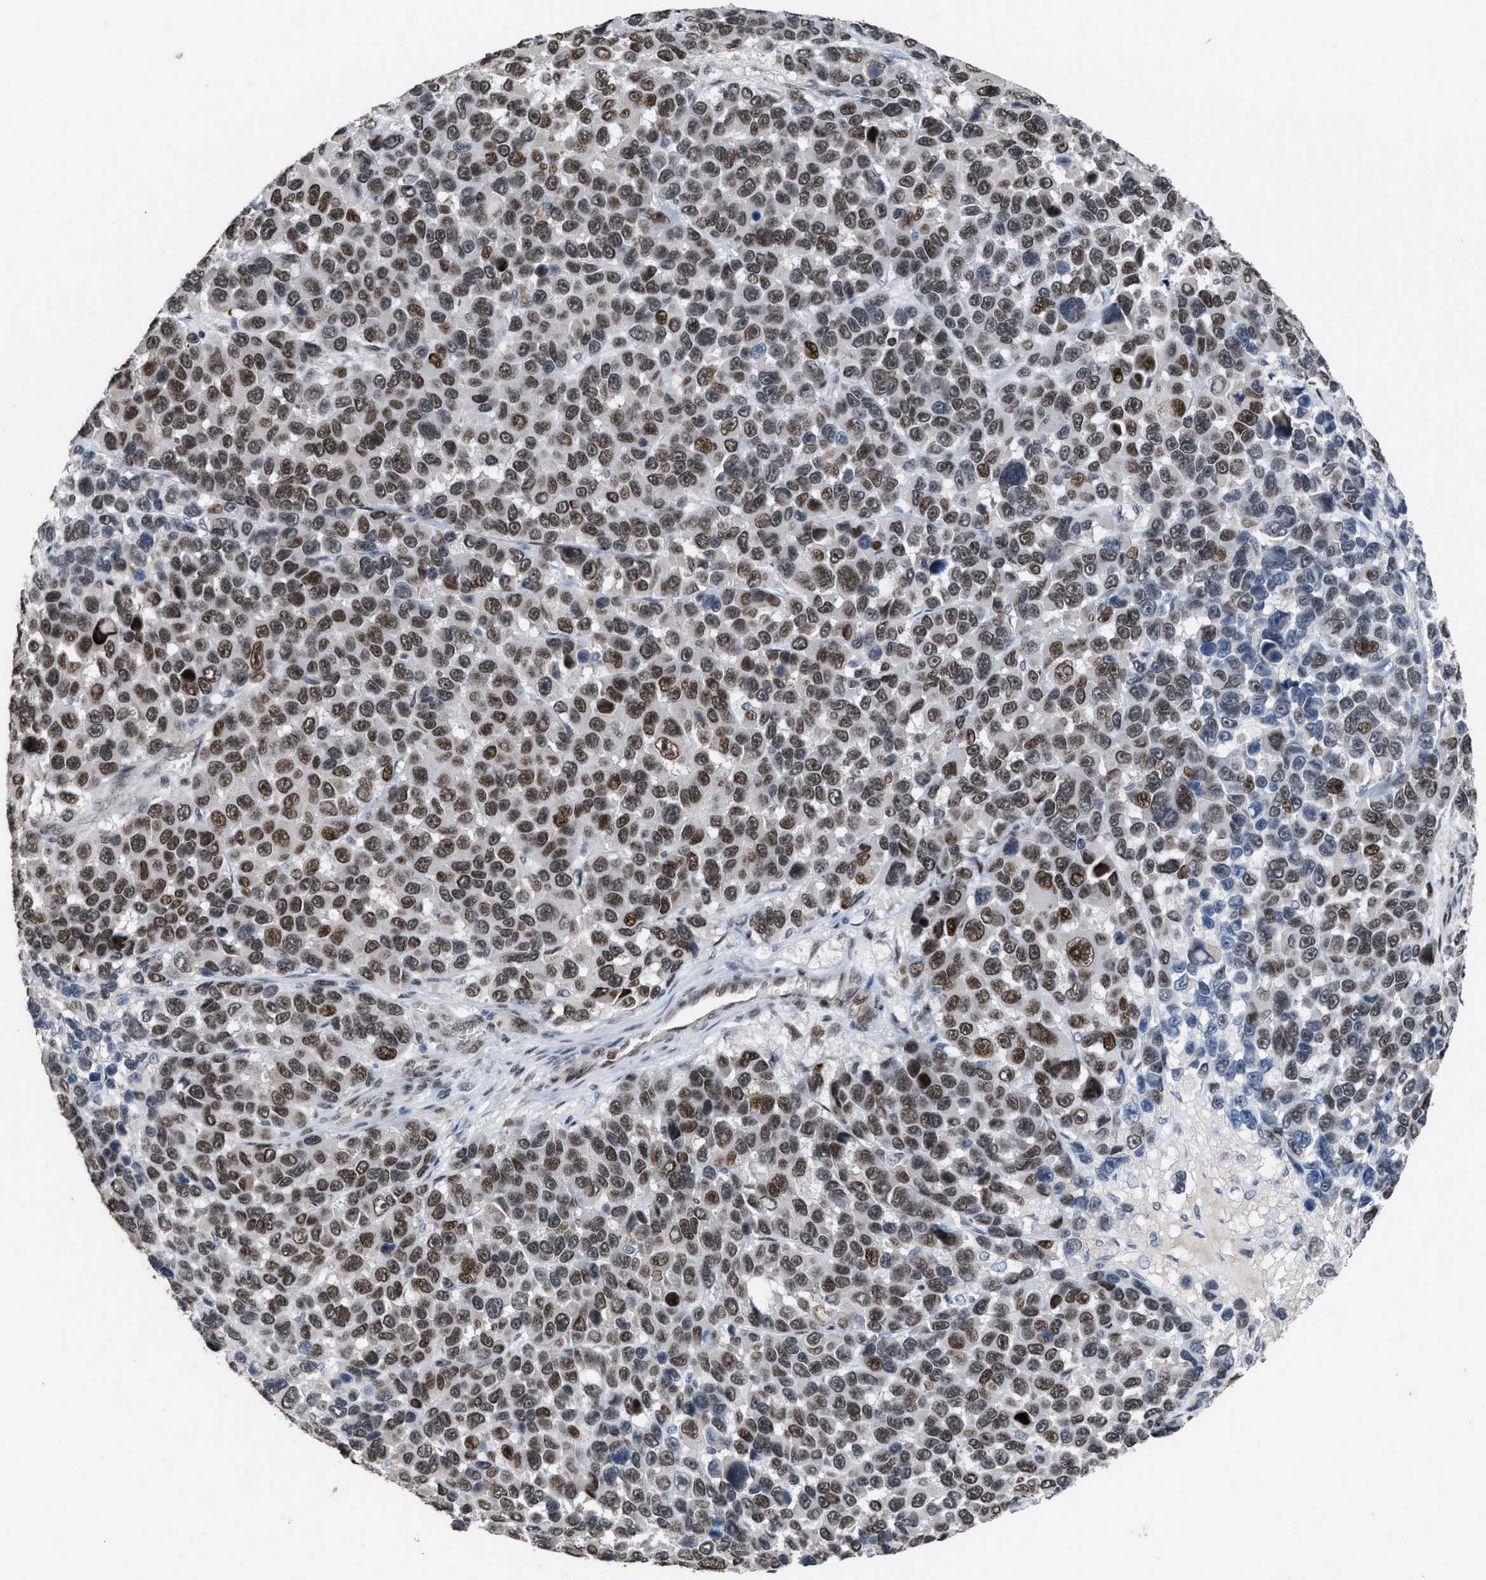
{"staining": {"intensity": "moderate", "quantity": ">75%", "location": "nuclear"}, "tissue": "melanoma", "cell_type": "Tumor cells", "image_type": "cancer", "snomed": [{"axis": "morphology", "description": "Malignant melanoma, NOS"}, {"axis": "topography", "description": "Skin"}], "caption": "High-power microscopy captured an IHC micrograph of melanoma, revealing moderate nuclear expression in about >75% of tumor cells. (Brightfield microscopy of DAB IHC at high magnification).", "gene": "SETDB1", "patient": {"sex": "male", "age": 53}}